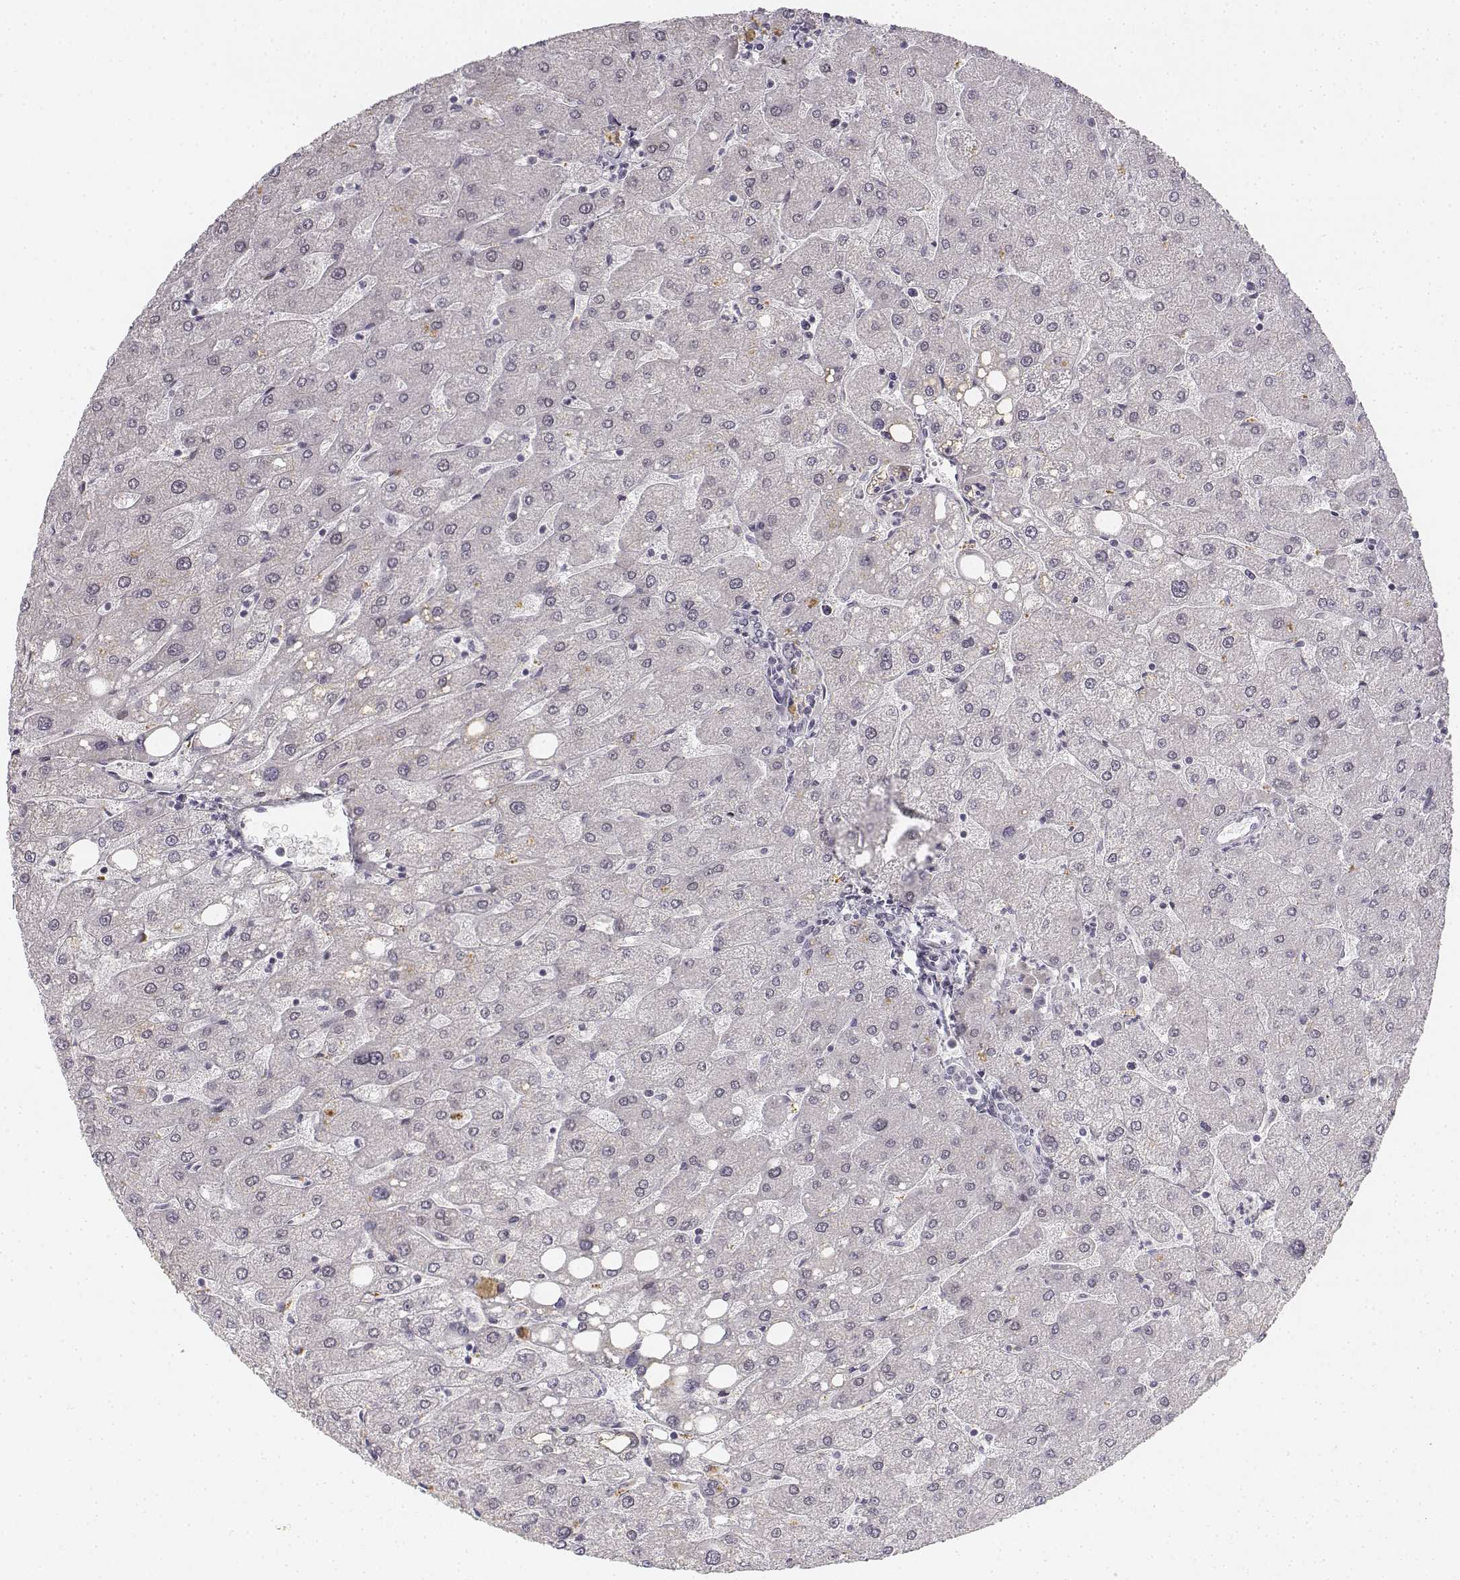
{"staining": {"intensity": "negative", "quantity": "none", "location": "none"}, "tissue": "liver", "cell_type": "Cholangiocytes", "image_type": "normal", "snomed": [{"axis": "morphology", "description": "Normal tissue, NOS"}, {"axis": "topography", "description": "Liver"}], "caption": "A high-resolution image shows immunohistochemistry (IHC) staining of normal liver, which reveals no significant staining in cholangiocytes.", "gene": "KRT84", "patient": {"sex": "male", "age": 67}}